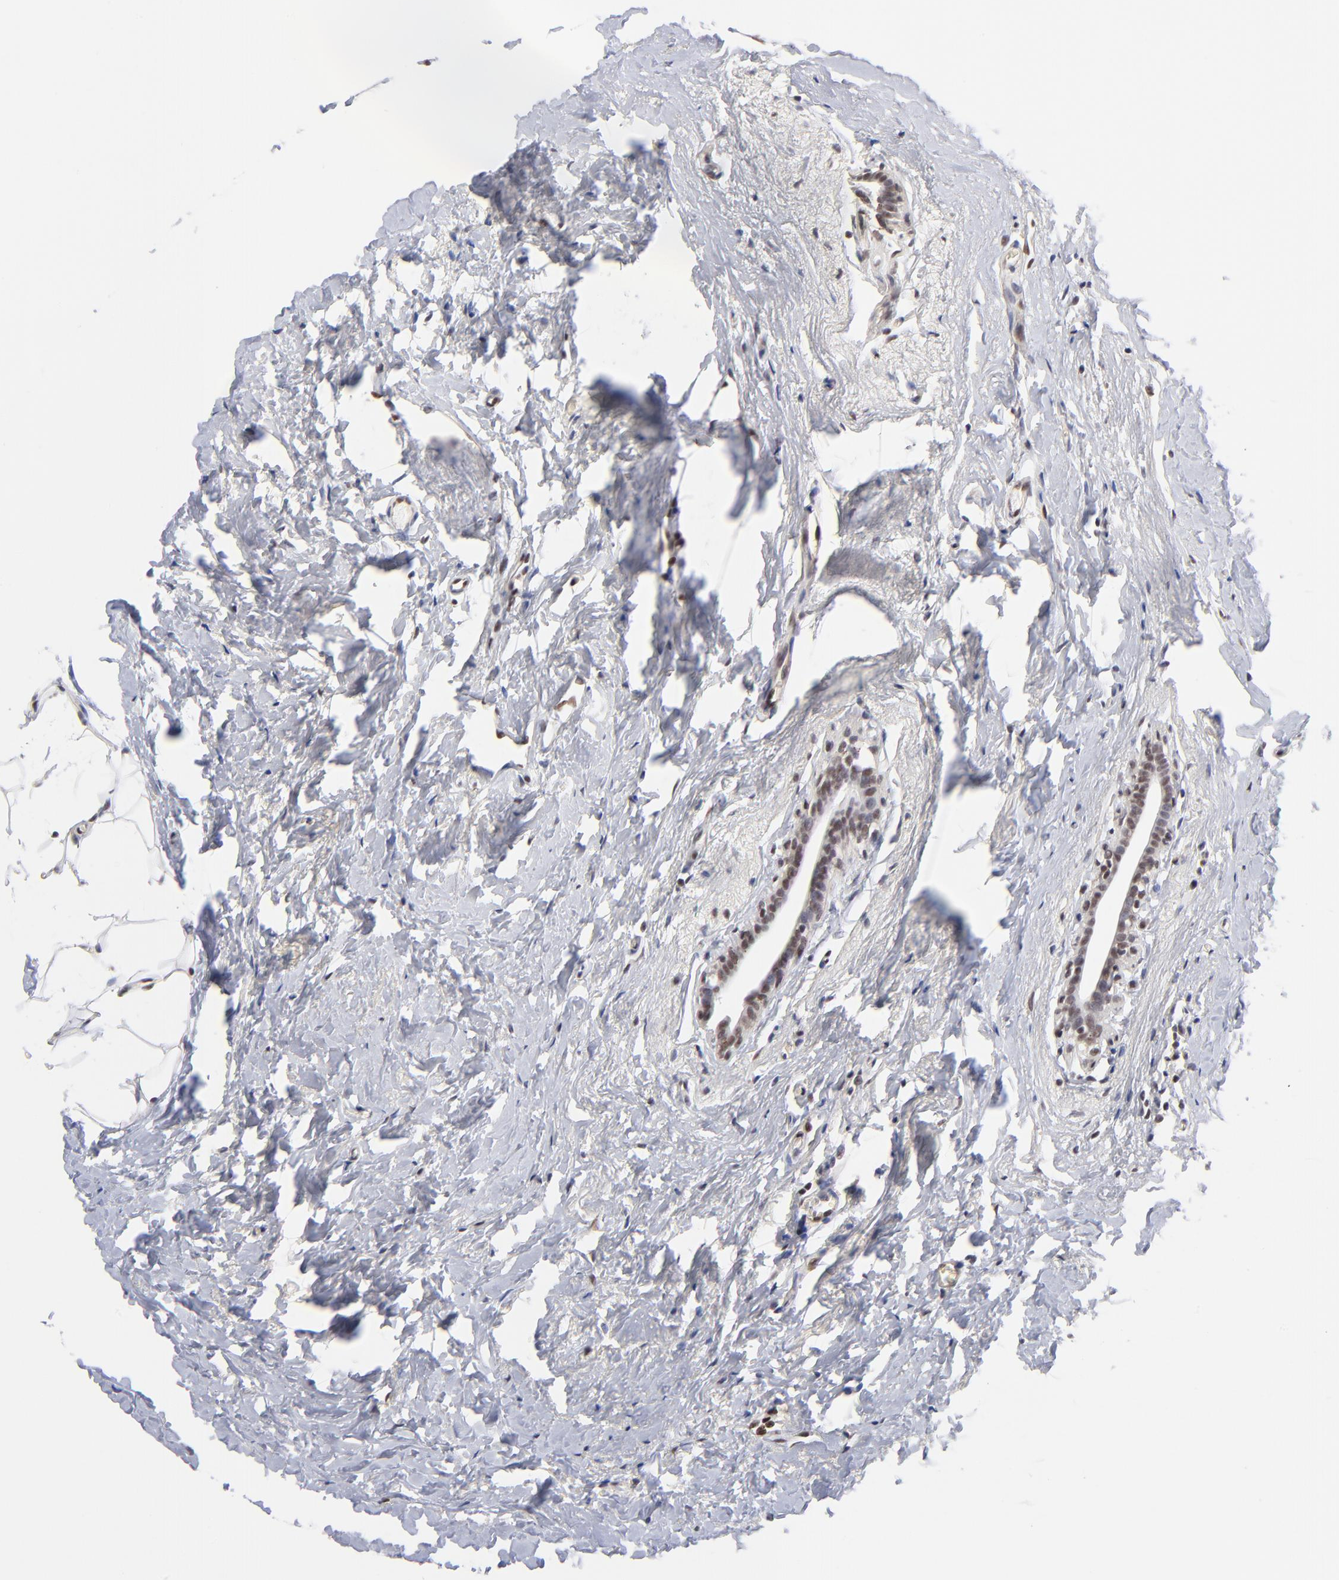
{"staining": {"intensity": "moderate", "quantity": "<25%", "location": "cytoplasmic/membranous,nuclear"}, "tissue": "breast cancer", "cell_type": "Tumor cells", "image_type": "cancer", "snomed": [{"axis": "morphology", "description": "Lobular carcinoma"}, {"axis": "topography", "description": "Breast"}], "caption": "This micrograph shows immunohistochemistry staining of breast lobular carcinoma, with low moderate cytoplasmic/membranous and nuclear staining in approximately <25% of tumor cells.", "gene": "GABPA", "patient": {"sex": "female", "age": 57}}